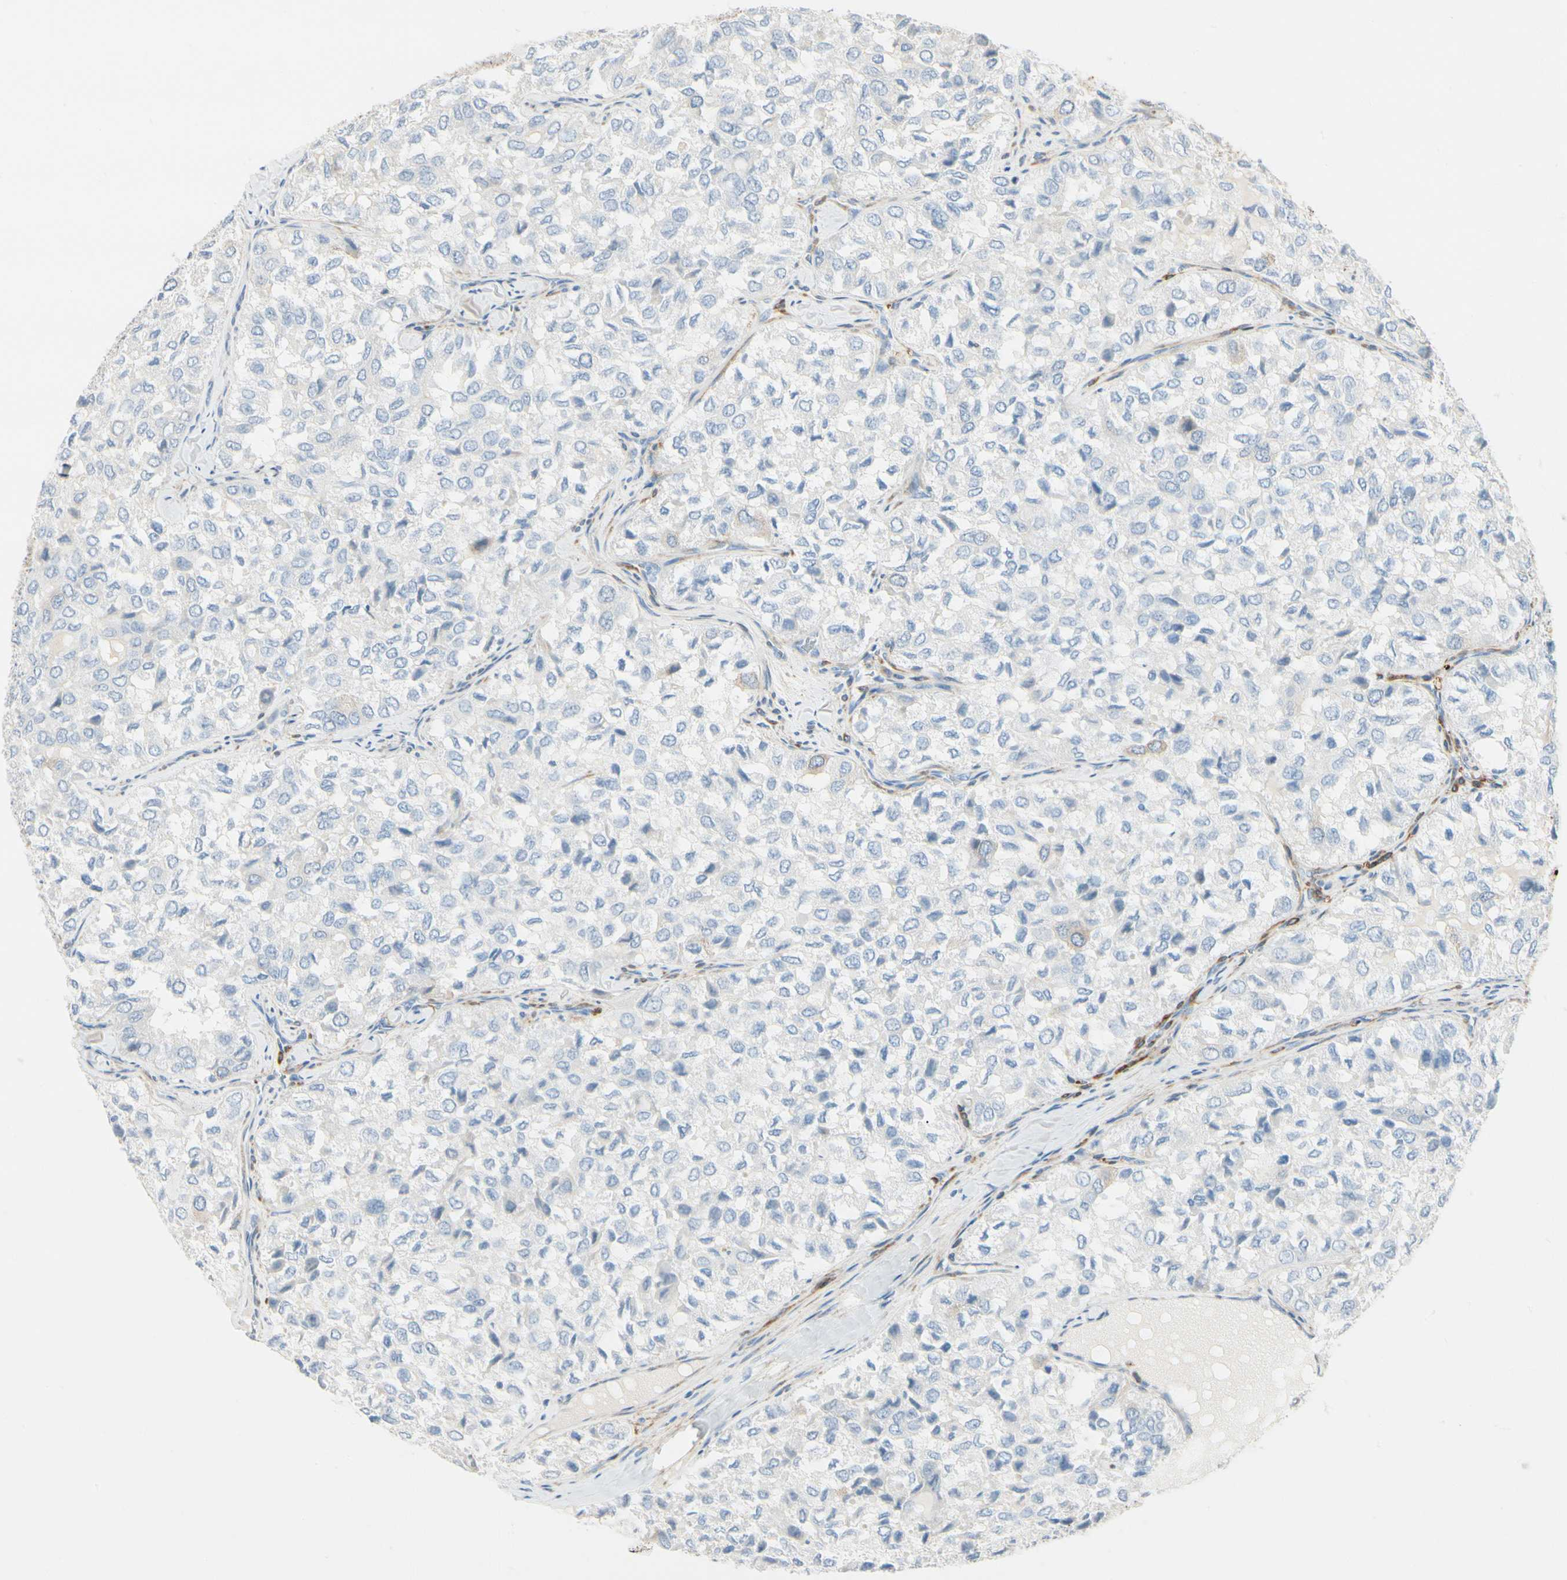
{"staining": {"intensity": "negative", "quantity": "none", "location": "none"}, "tissue": "thyroid cancer", "cell_type": "Tumor cells", "image_type": "cancer", "snomed": [{"axis": "morphology", "description": "Follicular adenoma carcinoma, NOS"}, {"axis": "topography", "description": "Thyroid gland"}], "caption": "A histopathology image of thyroid cancer (follicular adenoma carcinoma) stained for a protein displays no brown staining in tumor cells. (Brightfield microscopy of DAB immunohistochemistry (IHC) at high magnification).", "gene": "AMPH", "patient": {"sex": "male", "age": 75}}